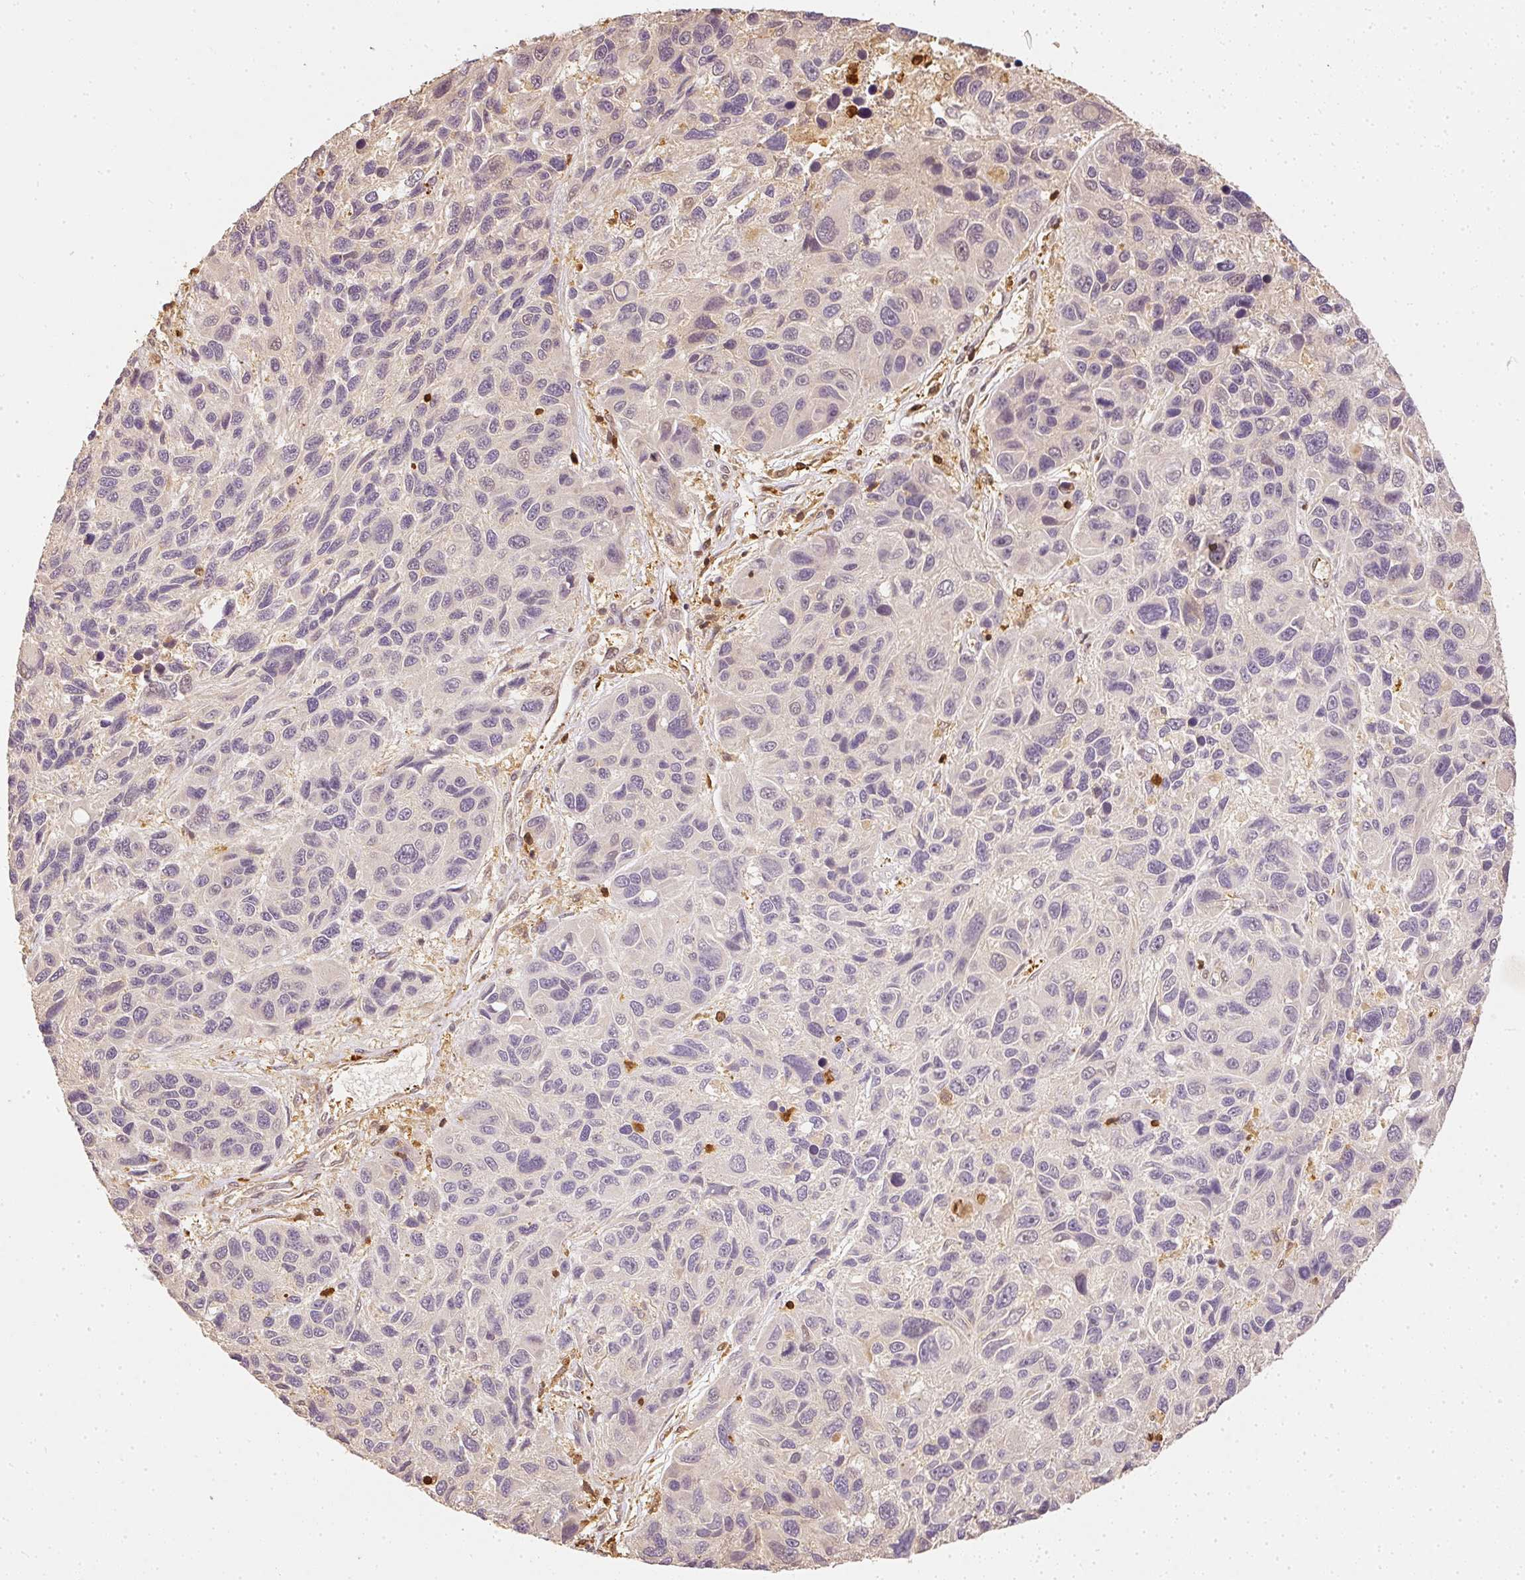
{"staining": {"intensity": "negative", "quantity": "none", "location": "none"}, "tissue": "melanoma", "cell_type": "Tumor cells", "image_type": "cancer", "snomed": [{"axis": "morphology", "description": "Malignant melanoma, NOS"}, {"axis": "topography", "description": "Skin"}], "caption": "The IHC image has no significant expression in tumor cells of melanoma tissue.", "gene": "PFN1", "patient": {"sex": "male", "age": 53}}